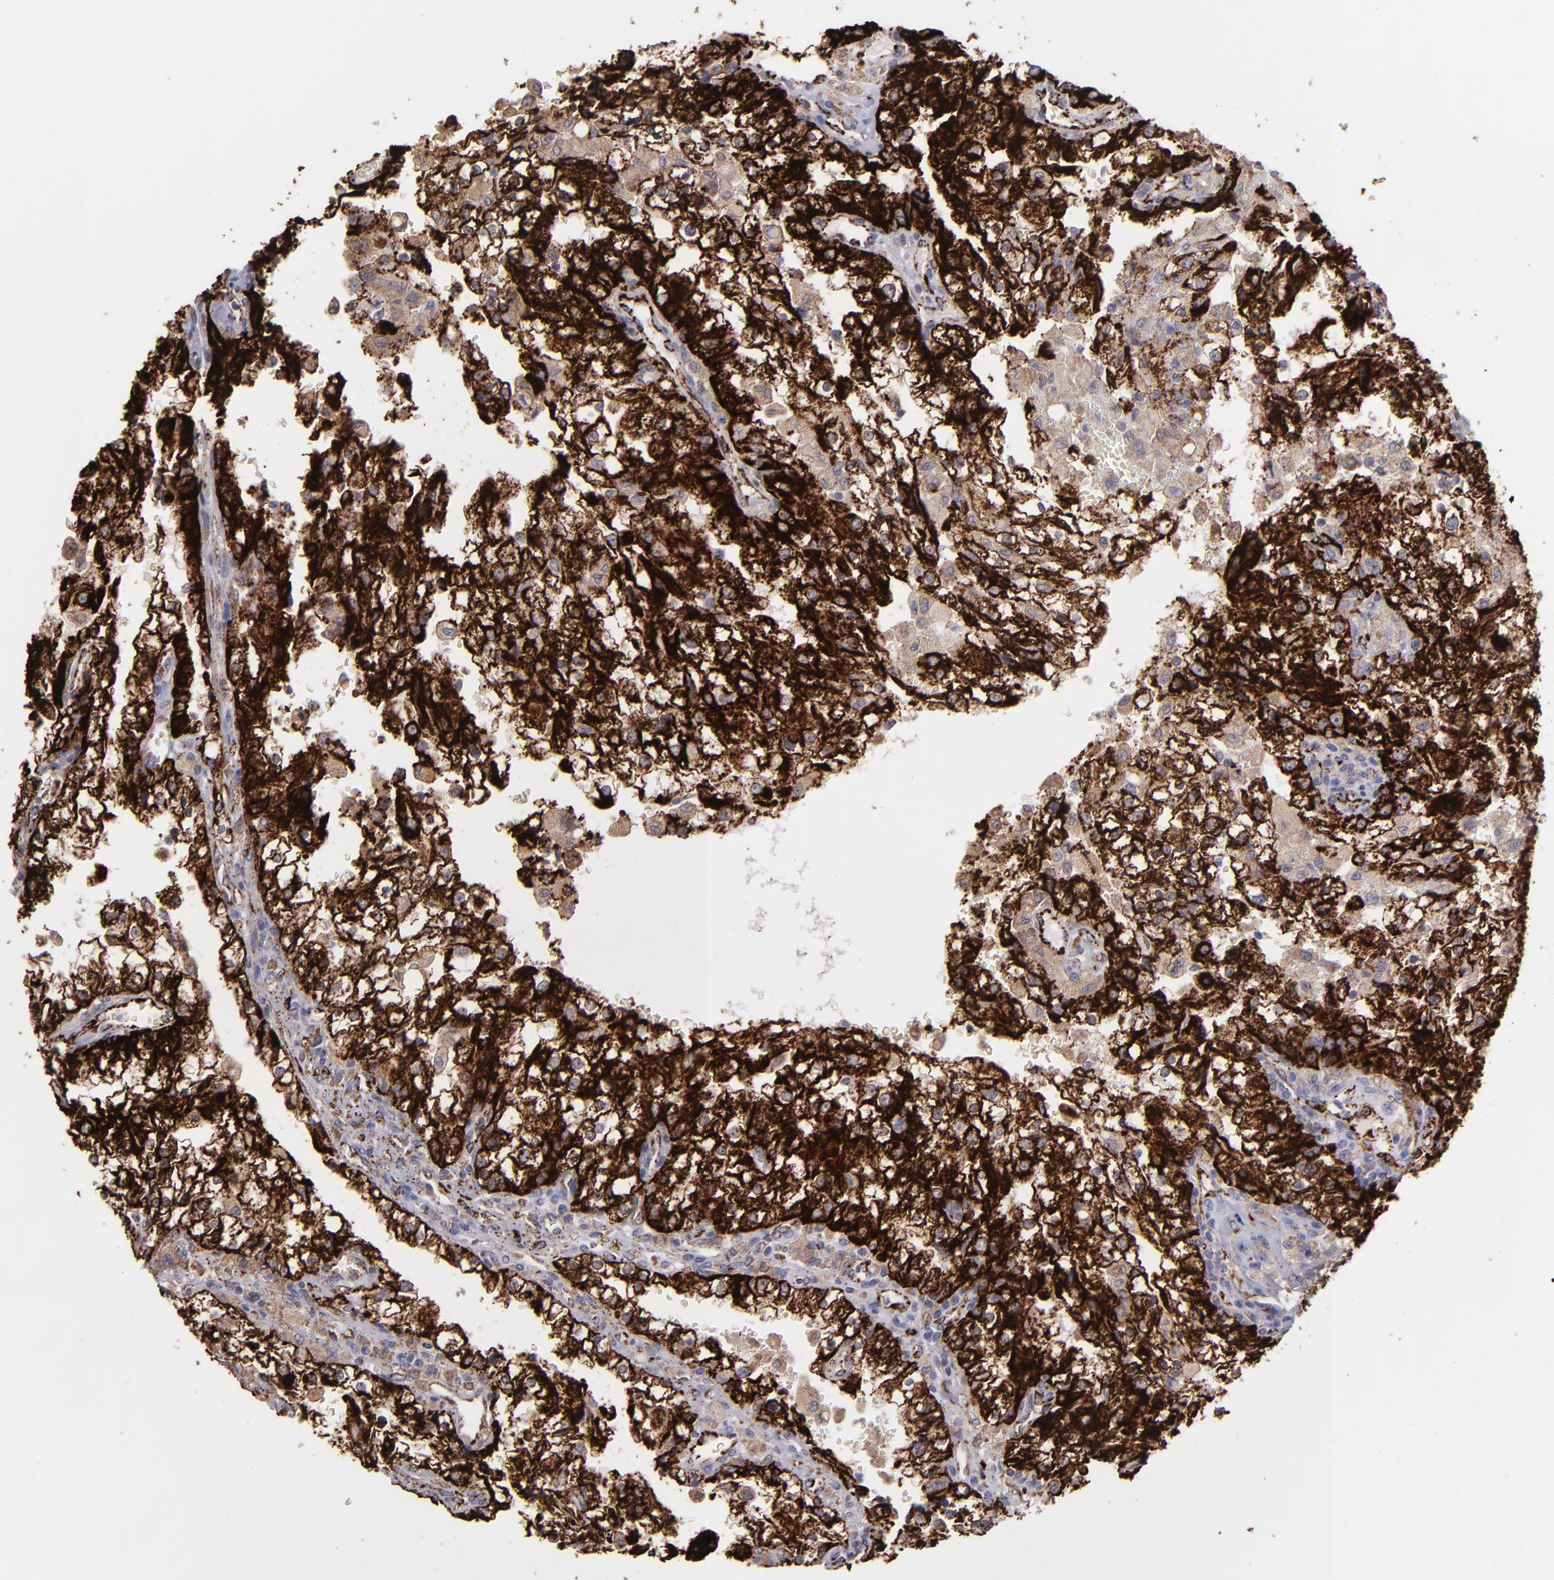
{"staining": {"intensity": "strong", "quantity": ">75%", "location": "cytoplasmic/membranous"}, "tissue": "renal cancer", "cell_type": "Tumor cells", "image_type": "cancer", "snomed": [{"axis": "morphology", "description": "Adenocarcinoma, NOS"}, {"axis": "topography", "description": "Kidney"}], "caption": "A brown stain shows strong cytoplasmic/membranous expression of a protein in human renal cancer tumor cells.", "gene": "MAOB", "patient": {"sex": "female", "age": 74}}